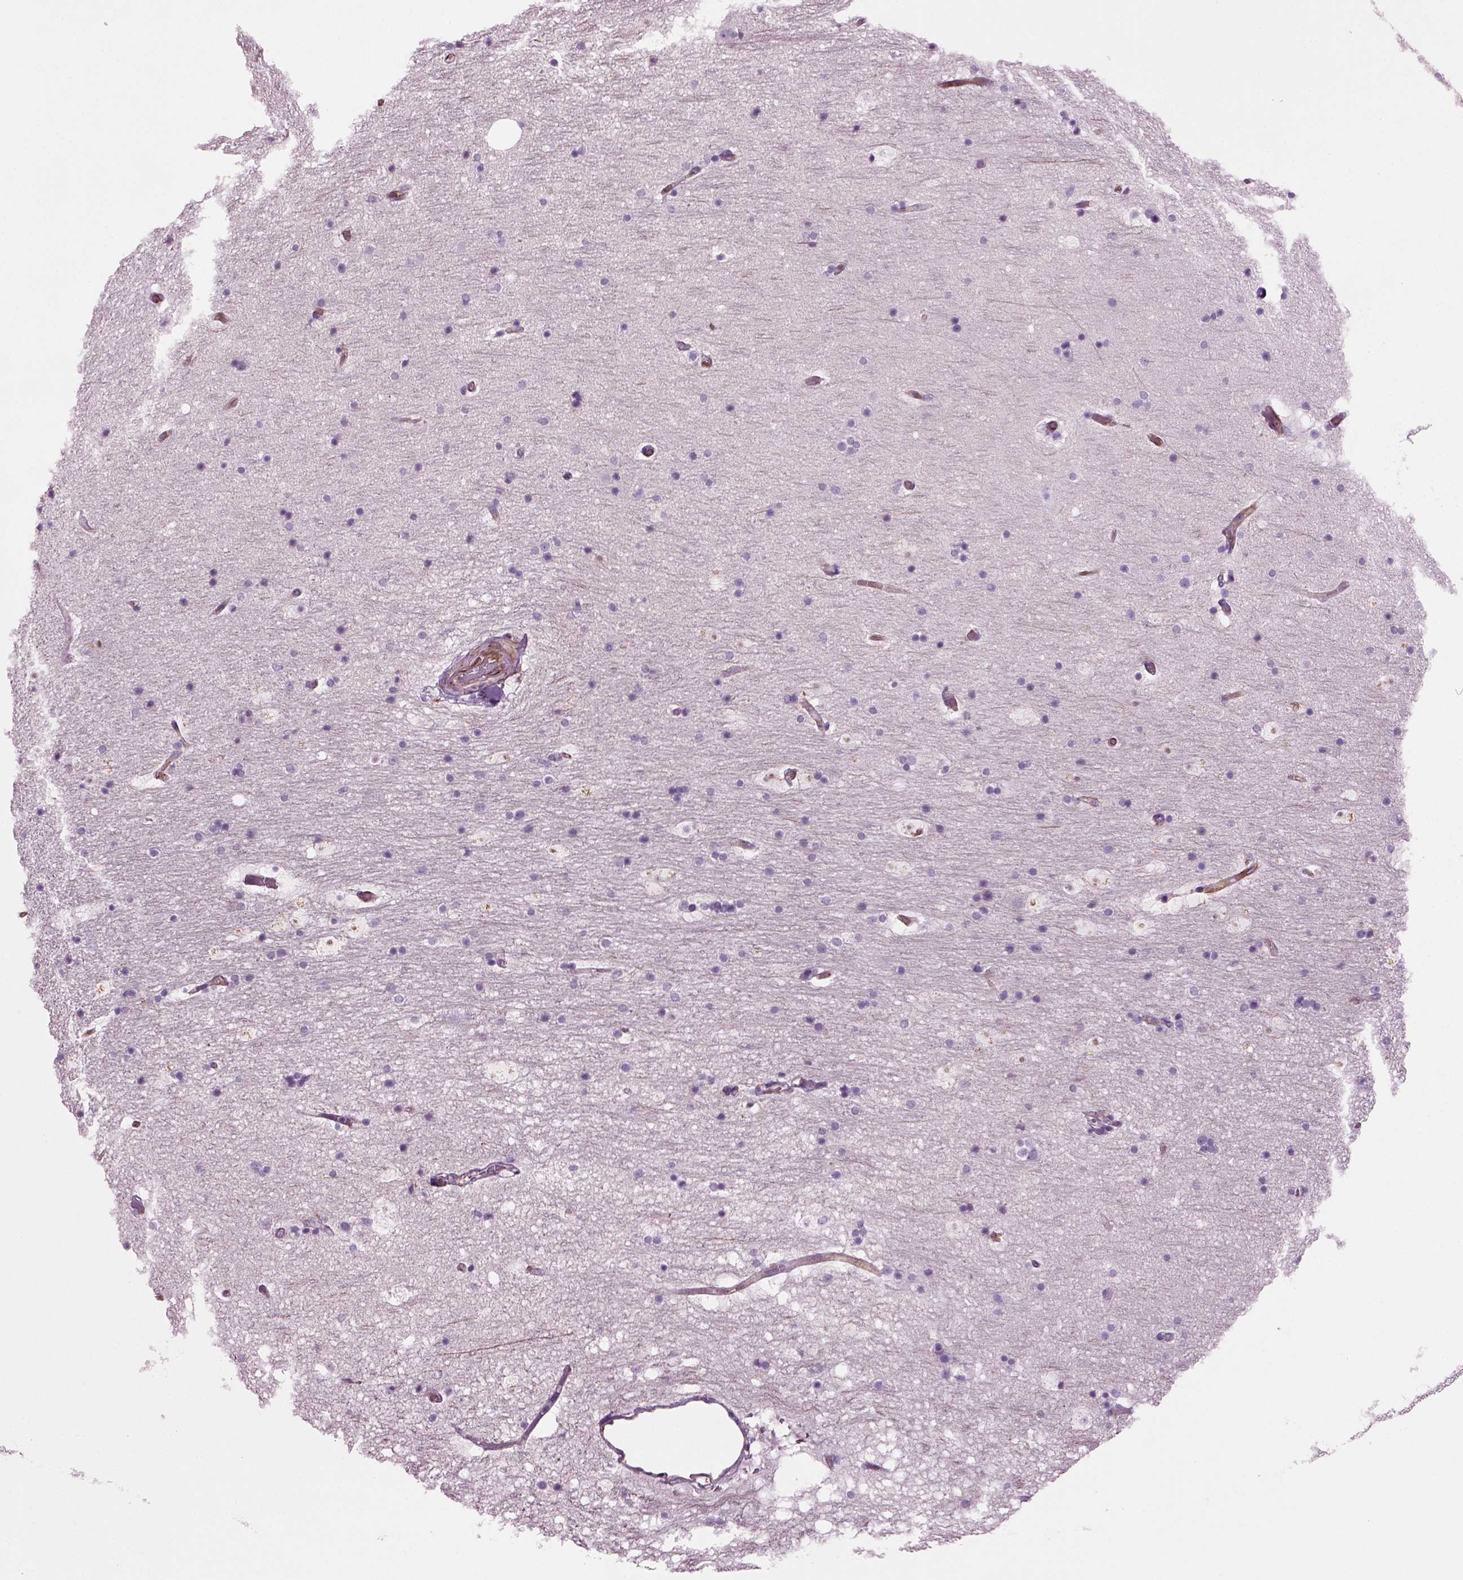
{"staining": {"intensity": "negative", "quantity": "none", "location": "none"}, "tissue": "hippocampus", "cell_type": "Glial cells", "image_type": "normal", "snomed": [{"axis": "morphology", "description": "Normal tissue, NOS"}, {"axis": "topography", "description": "Hippocampus"}], "caption": "Immunohistochemistry (IHC) of unremarkable human hippocampus shows no staining in glial cells. (DAB (3,3'-diaminobenzidine) IHC with hematoxylin counter stain).", "gene": "ACER3", "patient": {"sex": "male", "age": 51}}